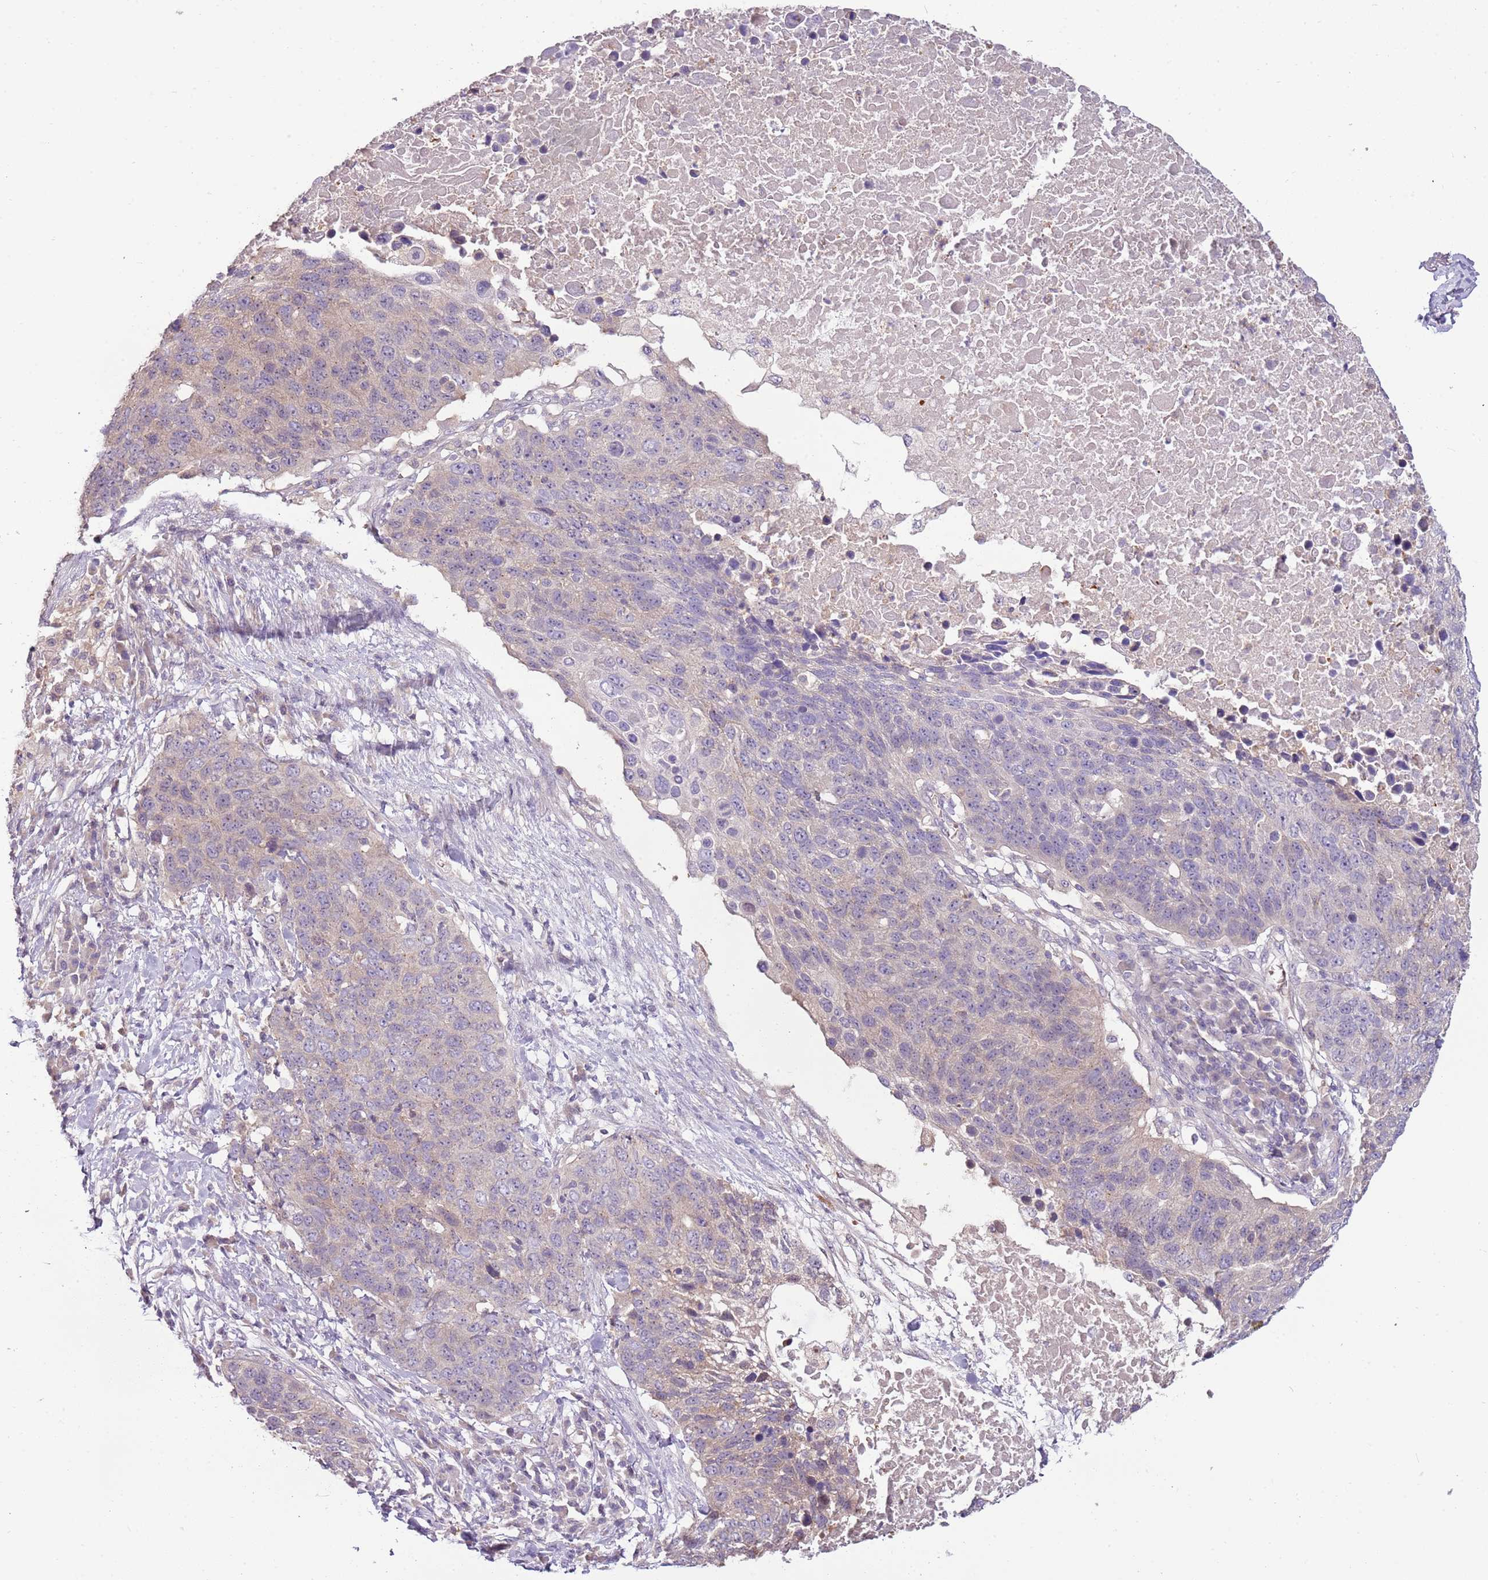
{"staining": {"intensity": "negative", "quantity": "none", "location": "none"}, "tissue": "lung cancer", "cell_type": "Tumor cells", "image_type": "cancer", "snomed": [{"axis": "morphology", "description": "Normal tissue, NOS"}, {"axis": "morphology", "description": "Squamous cell carcinoma, NOS"}, {"axis": "topography", "description": "Lymph node"}, {"axis": "topography", "description": "Lung"}], "caption": "Squamous cell carcinoma (lung) was stained to show a protein in brown. There is no significant positivity in tumor cells. (DAB (3,3'-diaminobenzidine) immunohistochemistry (IHC) with hematoxylin counter stain).", "gene": "ARHGAP5", "patient": {"sex": "male", "age": 66}}